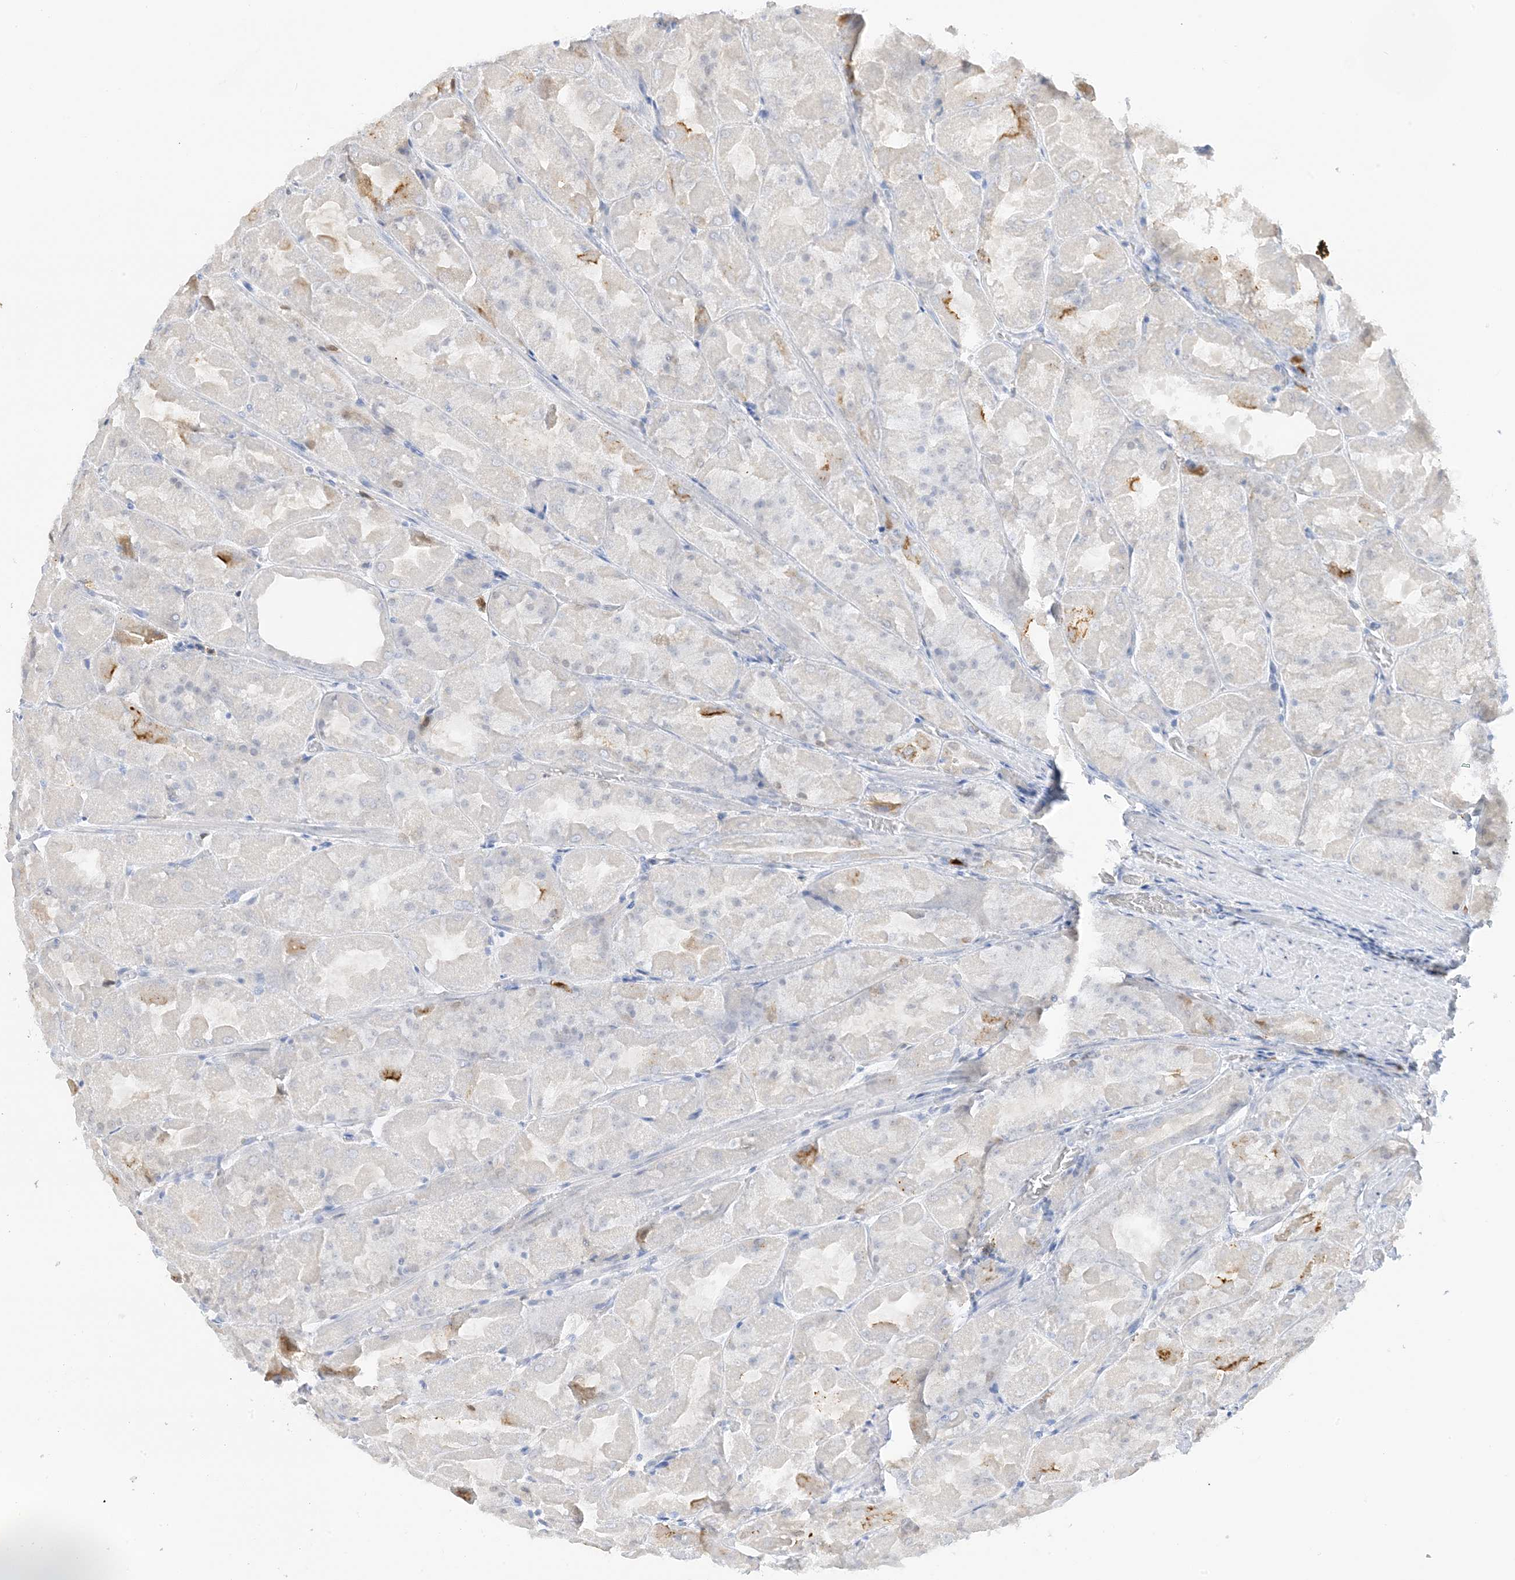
{"staining": {"intensity": "negative", "quantity": "none", "location": "none"}, "tissue": "stomach", "cell_type": "Glandular cells", "image_type": "normal", "snomed": [{"axis": "morphology", "description": "Normal tissue, NOS"}, {"axis": "topography", "description": "Stomach"}], "caption": "Protein analysis of normal stomach exhibits no significant expression in glandular cells.", "gene": "GCA", "patient": {"sex": "female", "age": 61}}